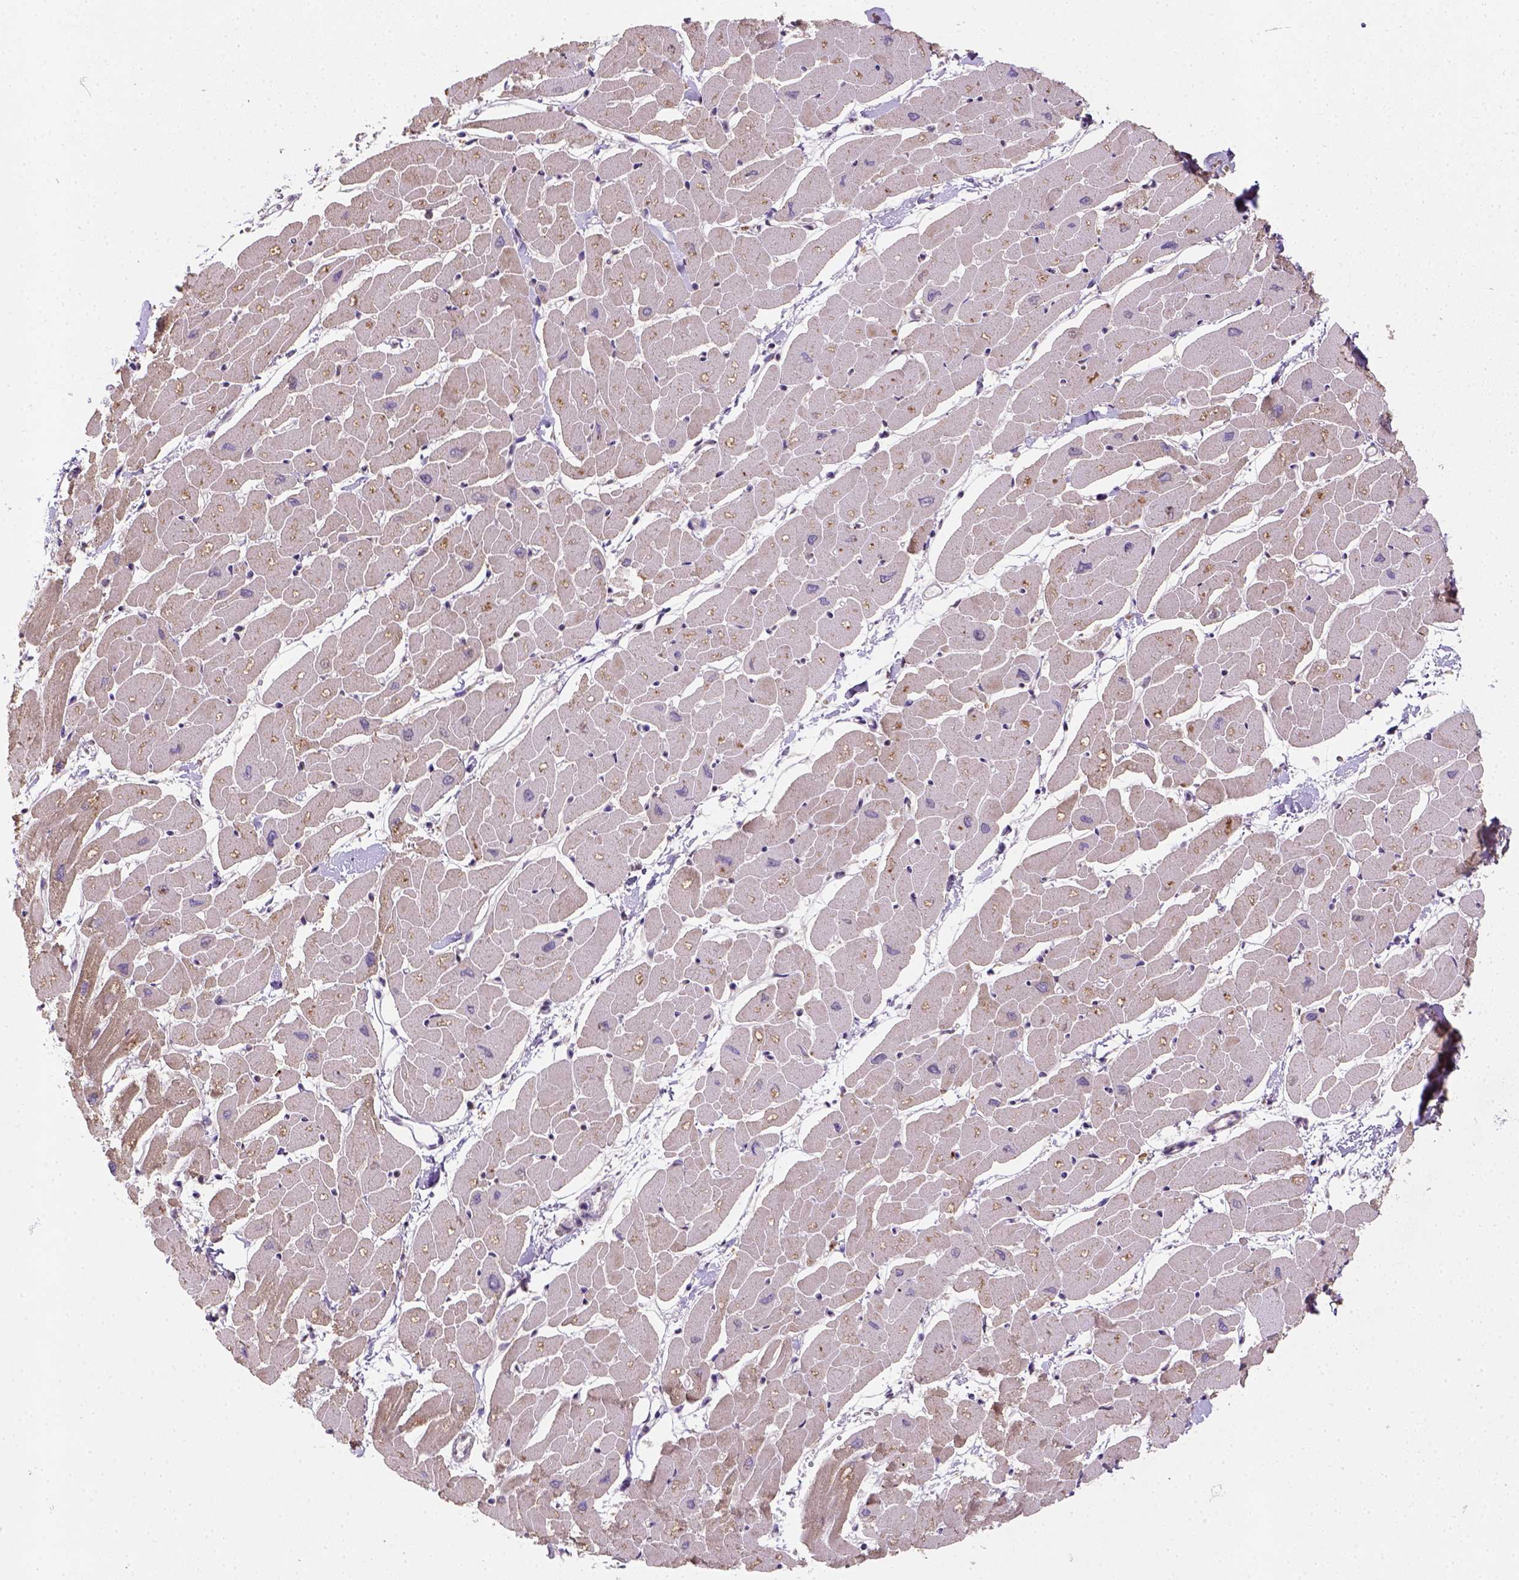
{"staining": {"intensity": "weak", "quantity": ">75%", "location": "cytoplasmic/membranous"}, "tissue": "heart muscle", "cell_type": "Cardiomyocytes", "image_type": "normal", "snomed": [{"axis": "morphology", "description": "Normal tissue, NOS"}, {"axis": "topography", "description": "Heart"}], "caption": "This is a micrograph of immunohistochemistry staining of normal heart muscle, which shows weak staining in the cytoplasmic/membranous of cardiomyocytes.", "gene": "NUDT10", "patient": {"sex": "male", "age": 57}}